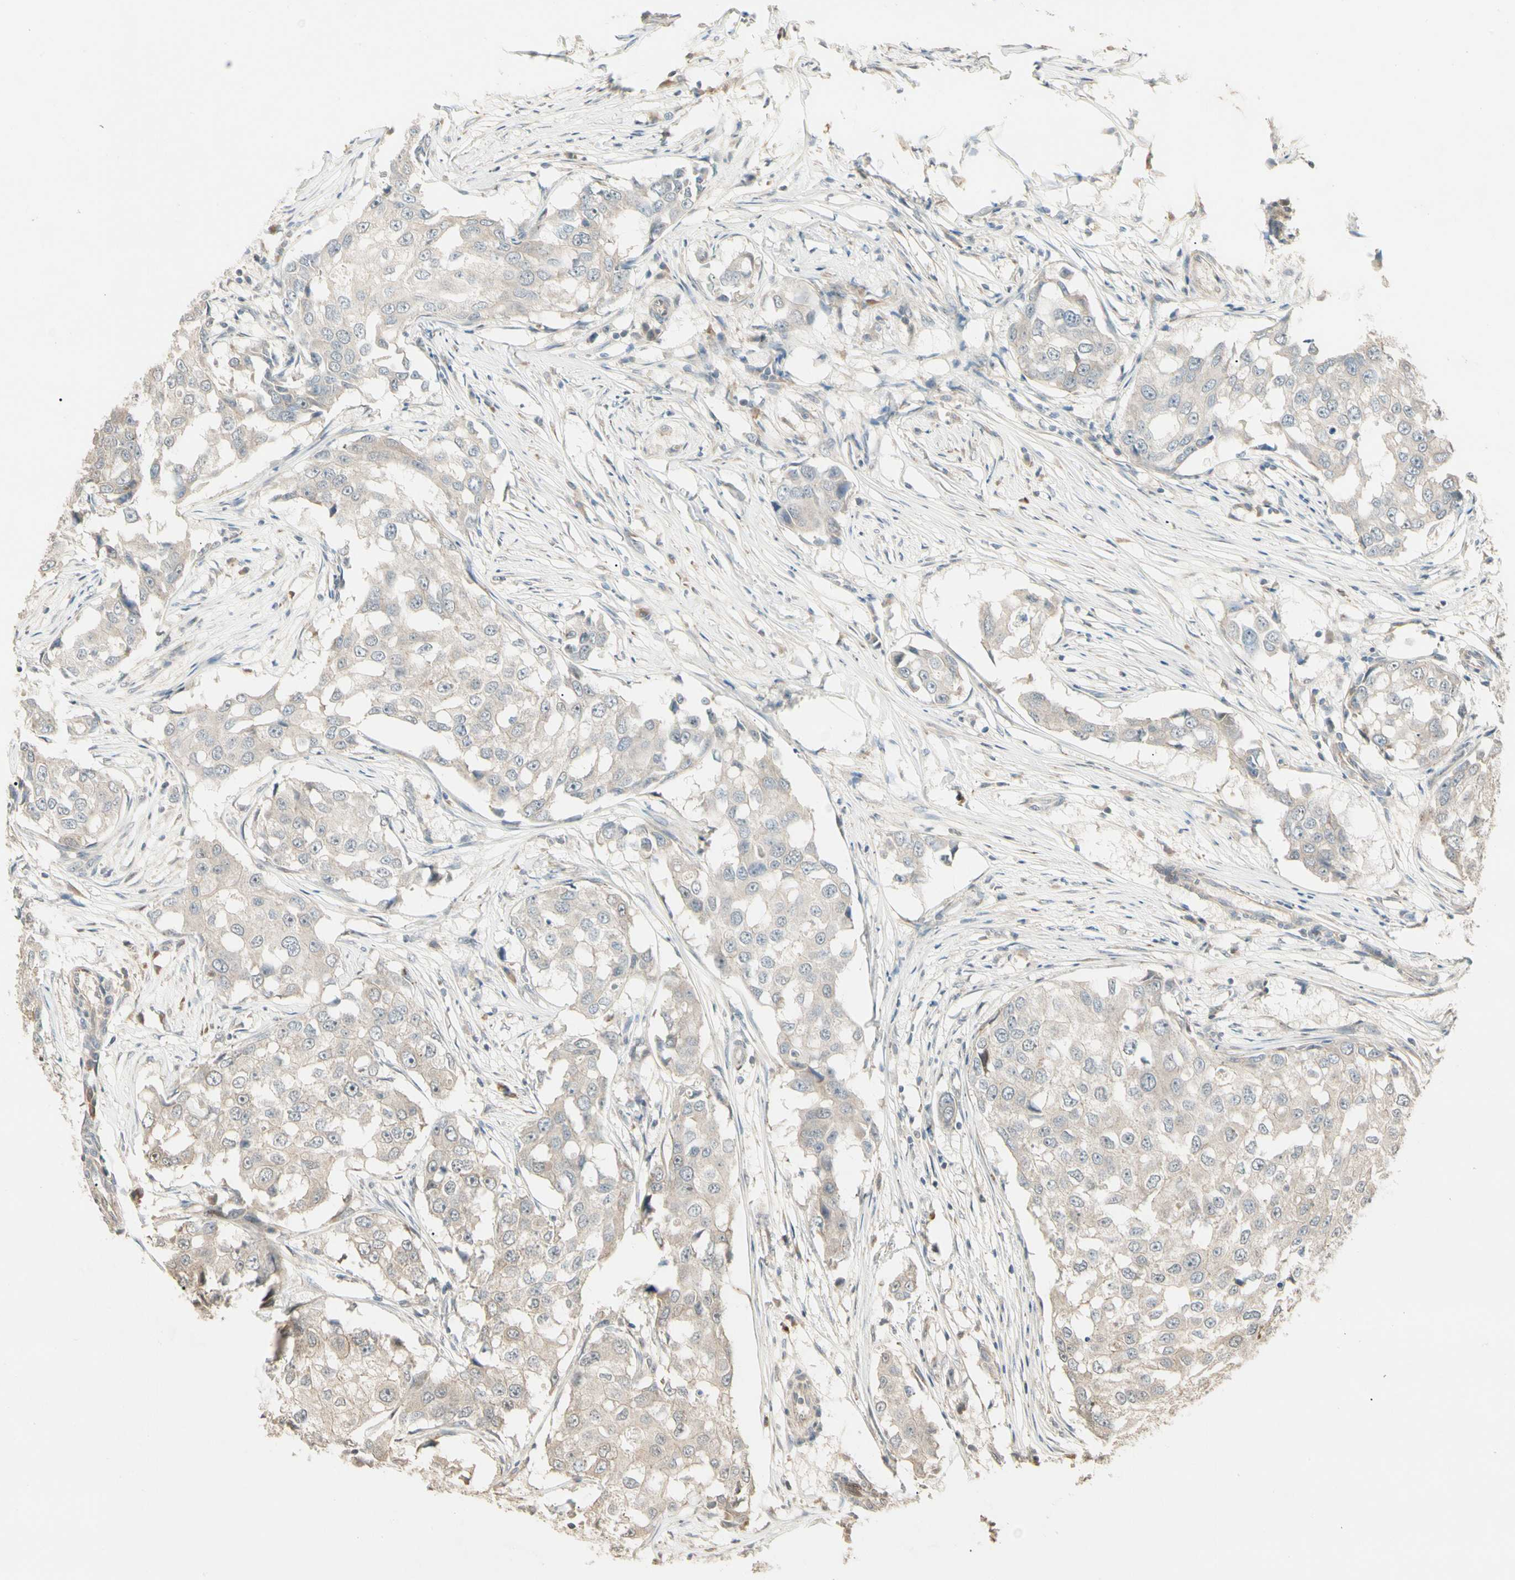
{"staining": {"intensity": "weak", "quantity": "<25%", "location": "cytoplasmic/membranous"}, "tissue": "breast cancer", "cell_type": "Tumor cells", "image_type": "cancer", "snomed": [{"axis": "morphology", "description": "Duct carcinoma"}, {"axis": "topography", "description": "Breast"}], "caption": "Micrograph shows no protein staining in tumor cells of breast cancer (infiltrating ductal carcinoma) tissue.", "gene": "P3H2", "patient": {"sex": "female", "age": 27}}